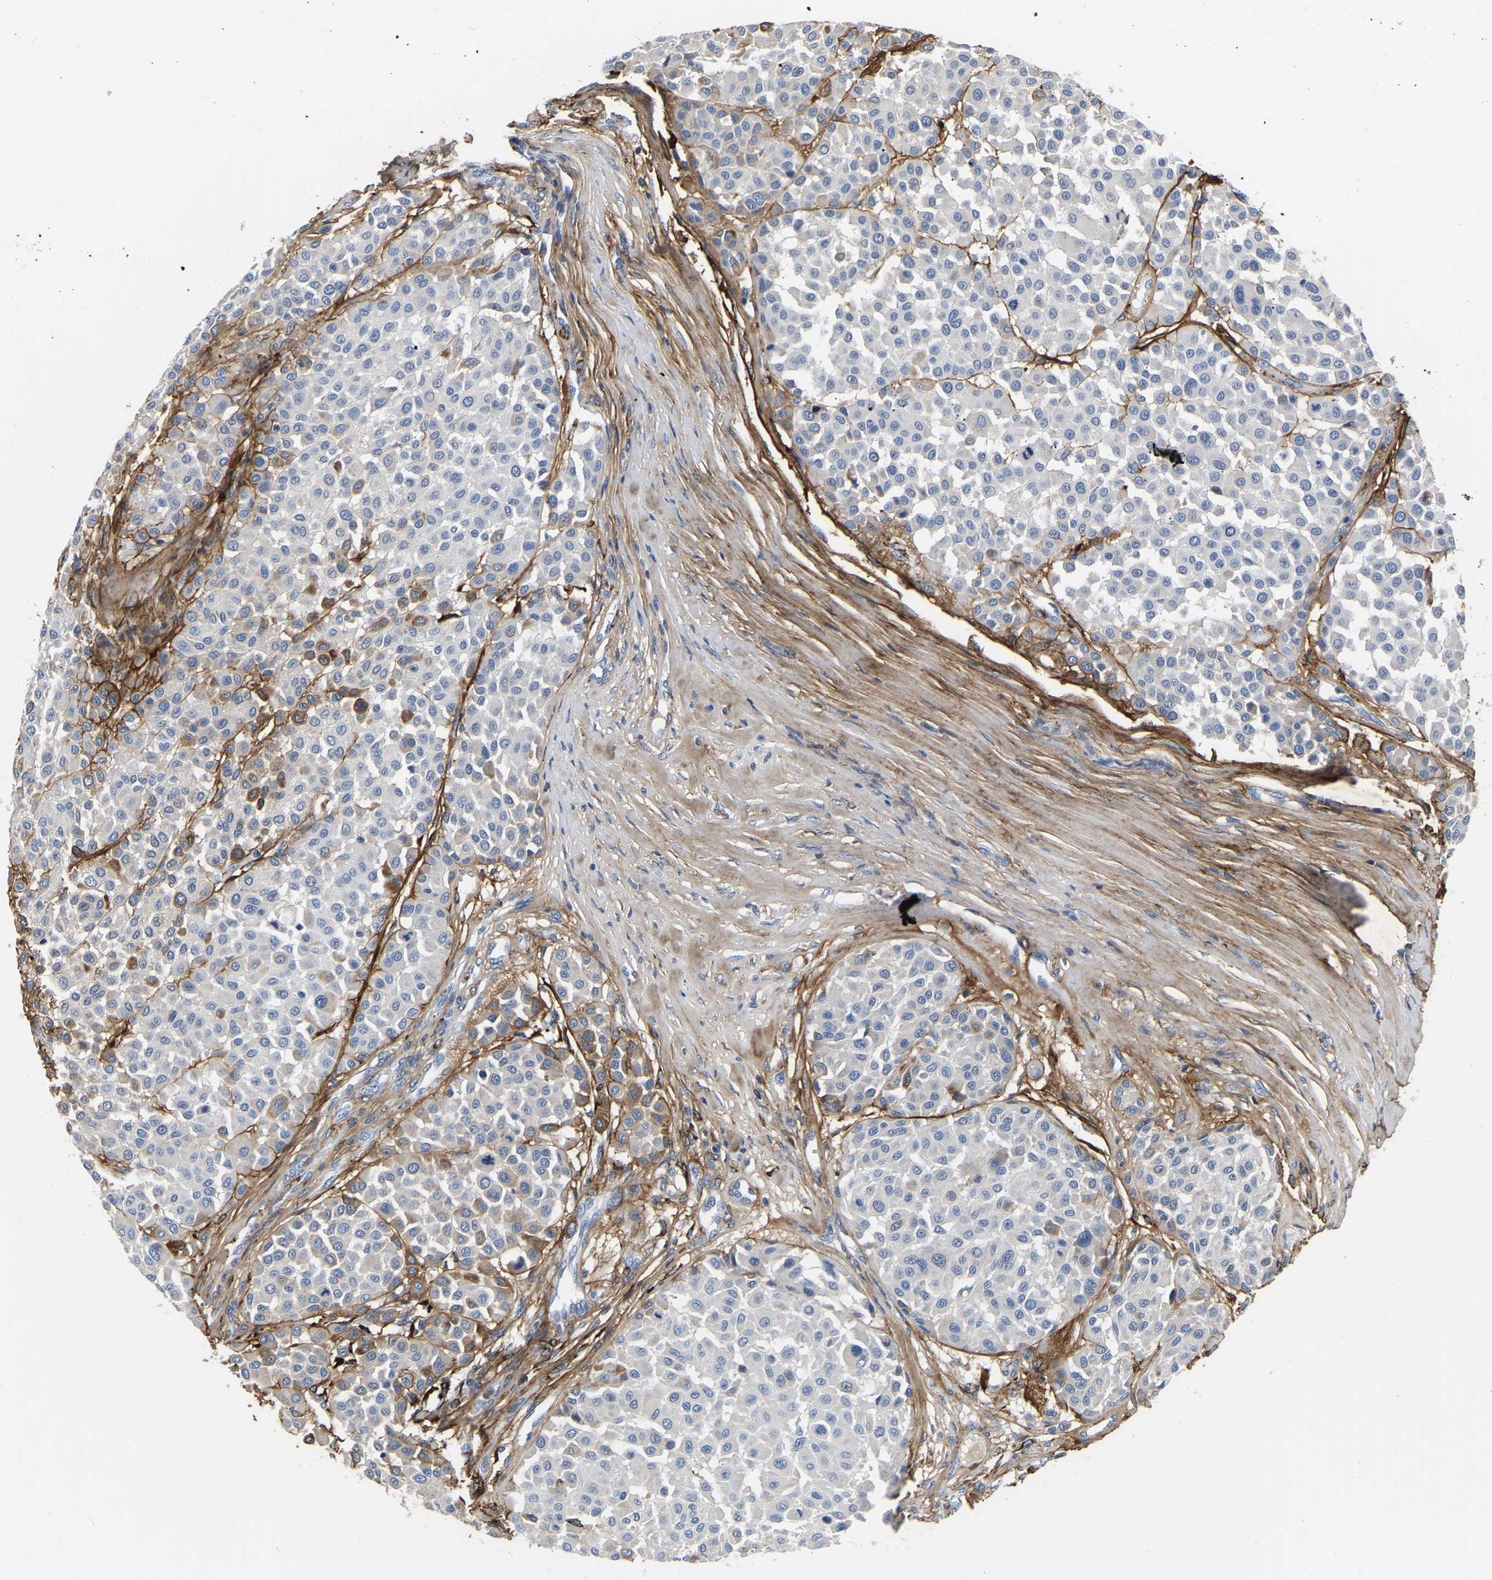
{"staining": {"intensity": "moderate", "quantity": "<25%", "location": "cytoplasmic/membranous"}, "tissue": "melanoma", "cell_type": "Tumor cells", "image_type": "cancer", "snomed": [{"axis": "morphology", "description": "Malignant melanoma, Metastatic site"}, {"axis": "topography", "description": "Soft tissue"}], "caption": "Malignant melanoma (metastatic site) stained with a brown dye reveals moderate cytoplasmic/membranous positive expression in approximately <25% of tumor cells.", "gene": "COL6A1", "patient": {"sex": "male", "age": 41}}